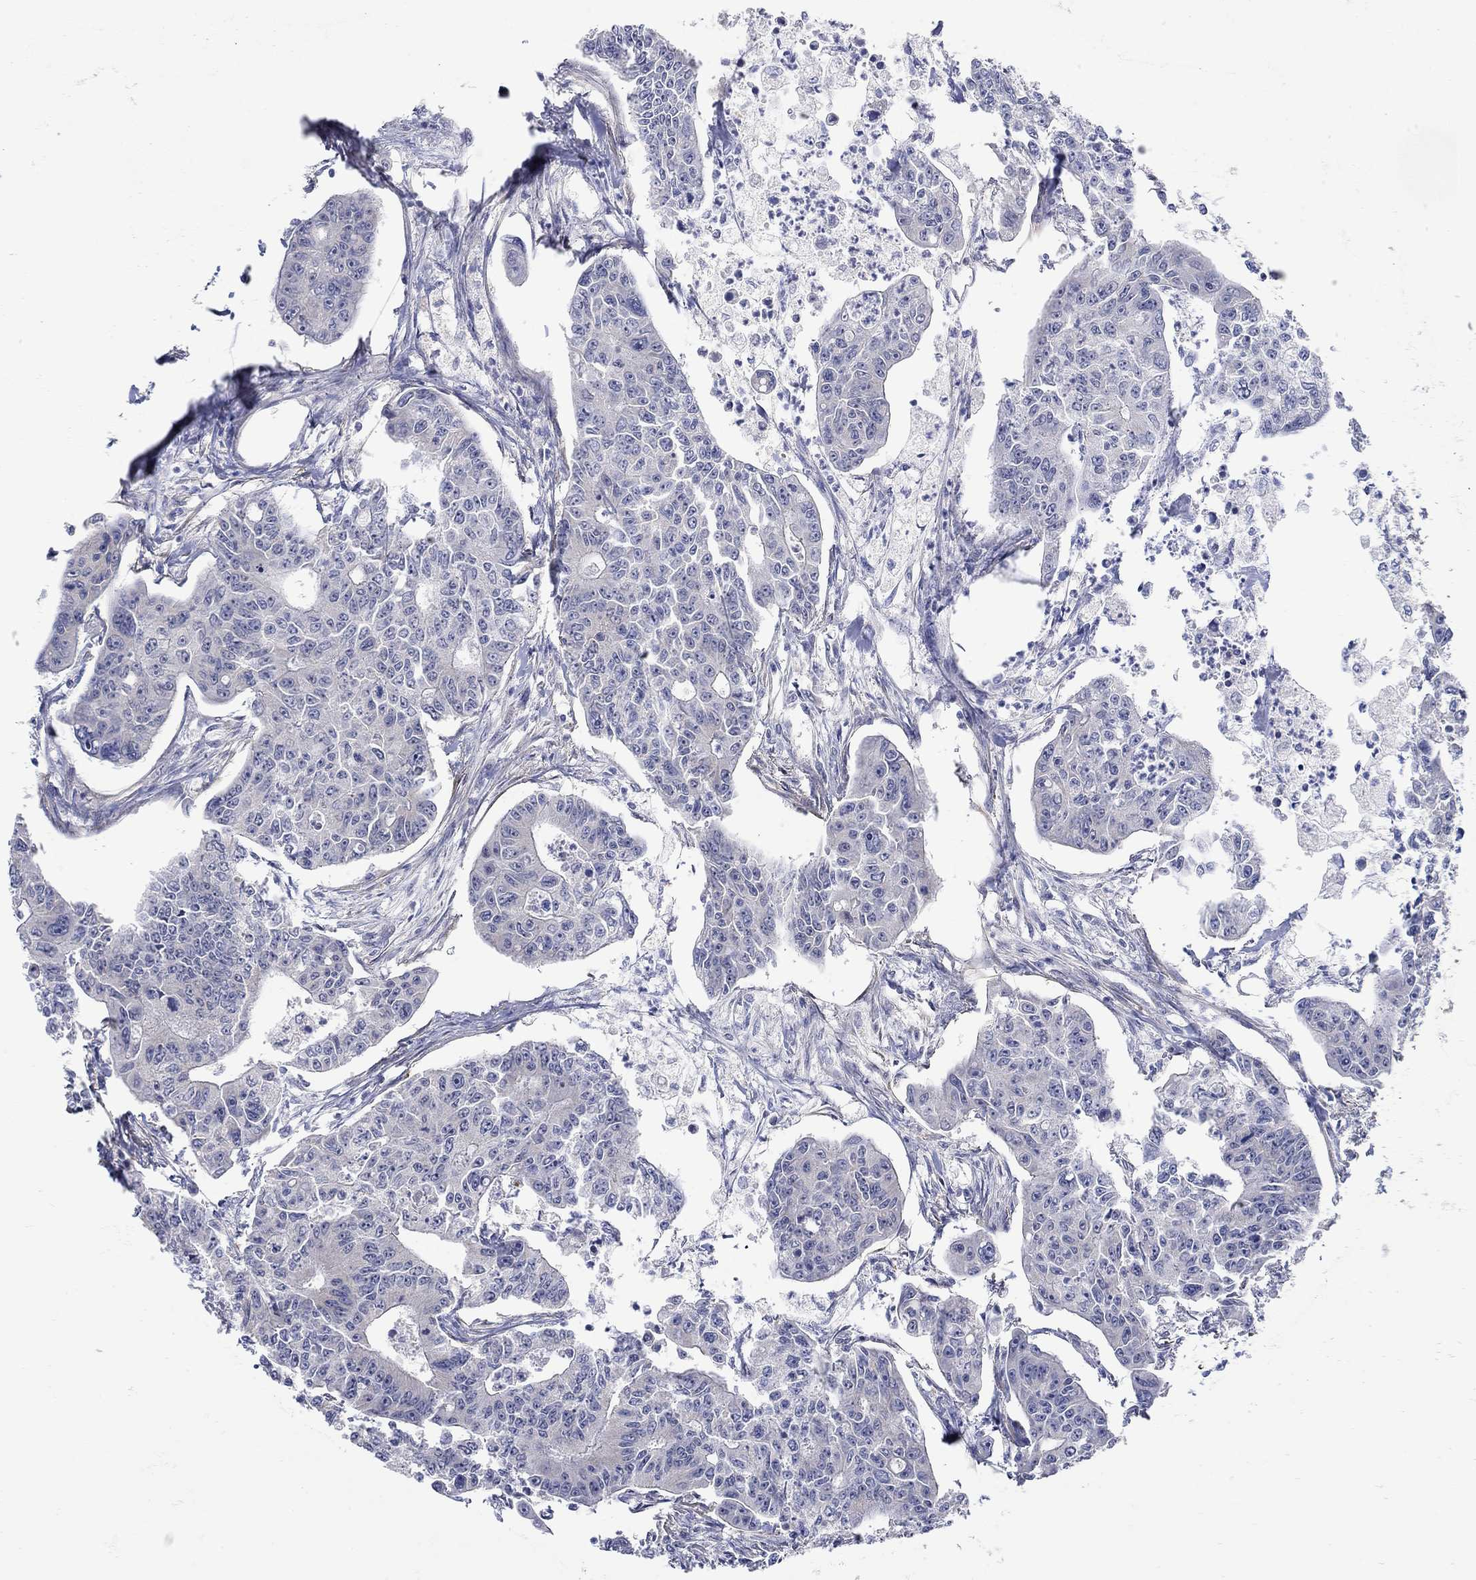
{"staining": {"intensity": "negative", "quantity": "none", "location": "none"}, "tissue": "colorectal cancer", "cell_type": "Tumor cells", "image_type": "cancer", "snomed": [{"axis": "morphology", "description": "Adenocarcinoma, NOS"}, {"axis": "topography", "description": "Colon"}], "caption": "High magnification brightfield microscopy of colorectal cancer (adenocarcinoma) stained with DAB (3,3'-diaminobenzidine) (brown) and counterstained with hematoxylin (blue): tumor cells show no significant expression. Brightfield microscopy of immunohistochemistry stained with DAB (brown) and hematoxylin (blue), captured at high magnification.", "gene": "SCN7A", "patient": {"sex": "male", "age": 70}}